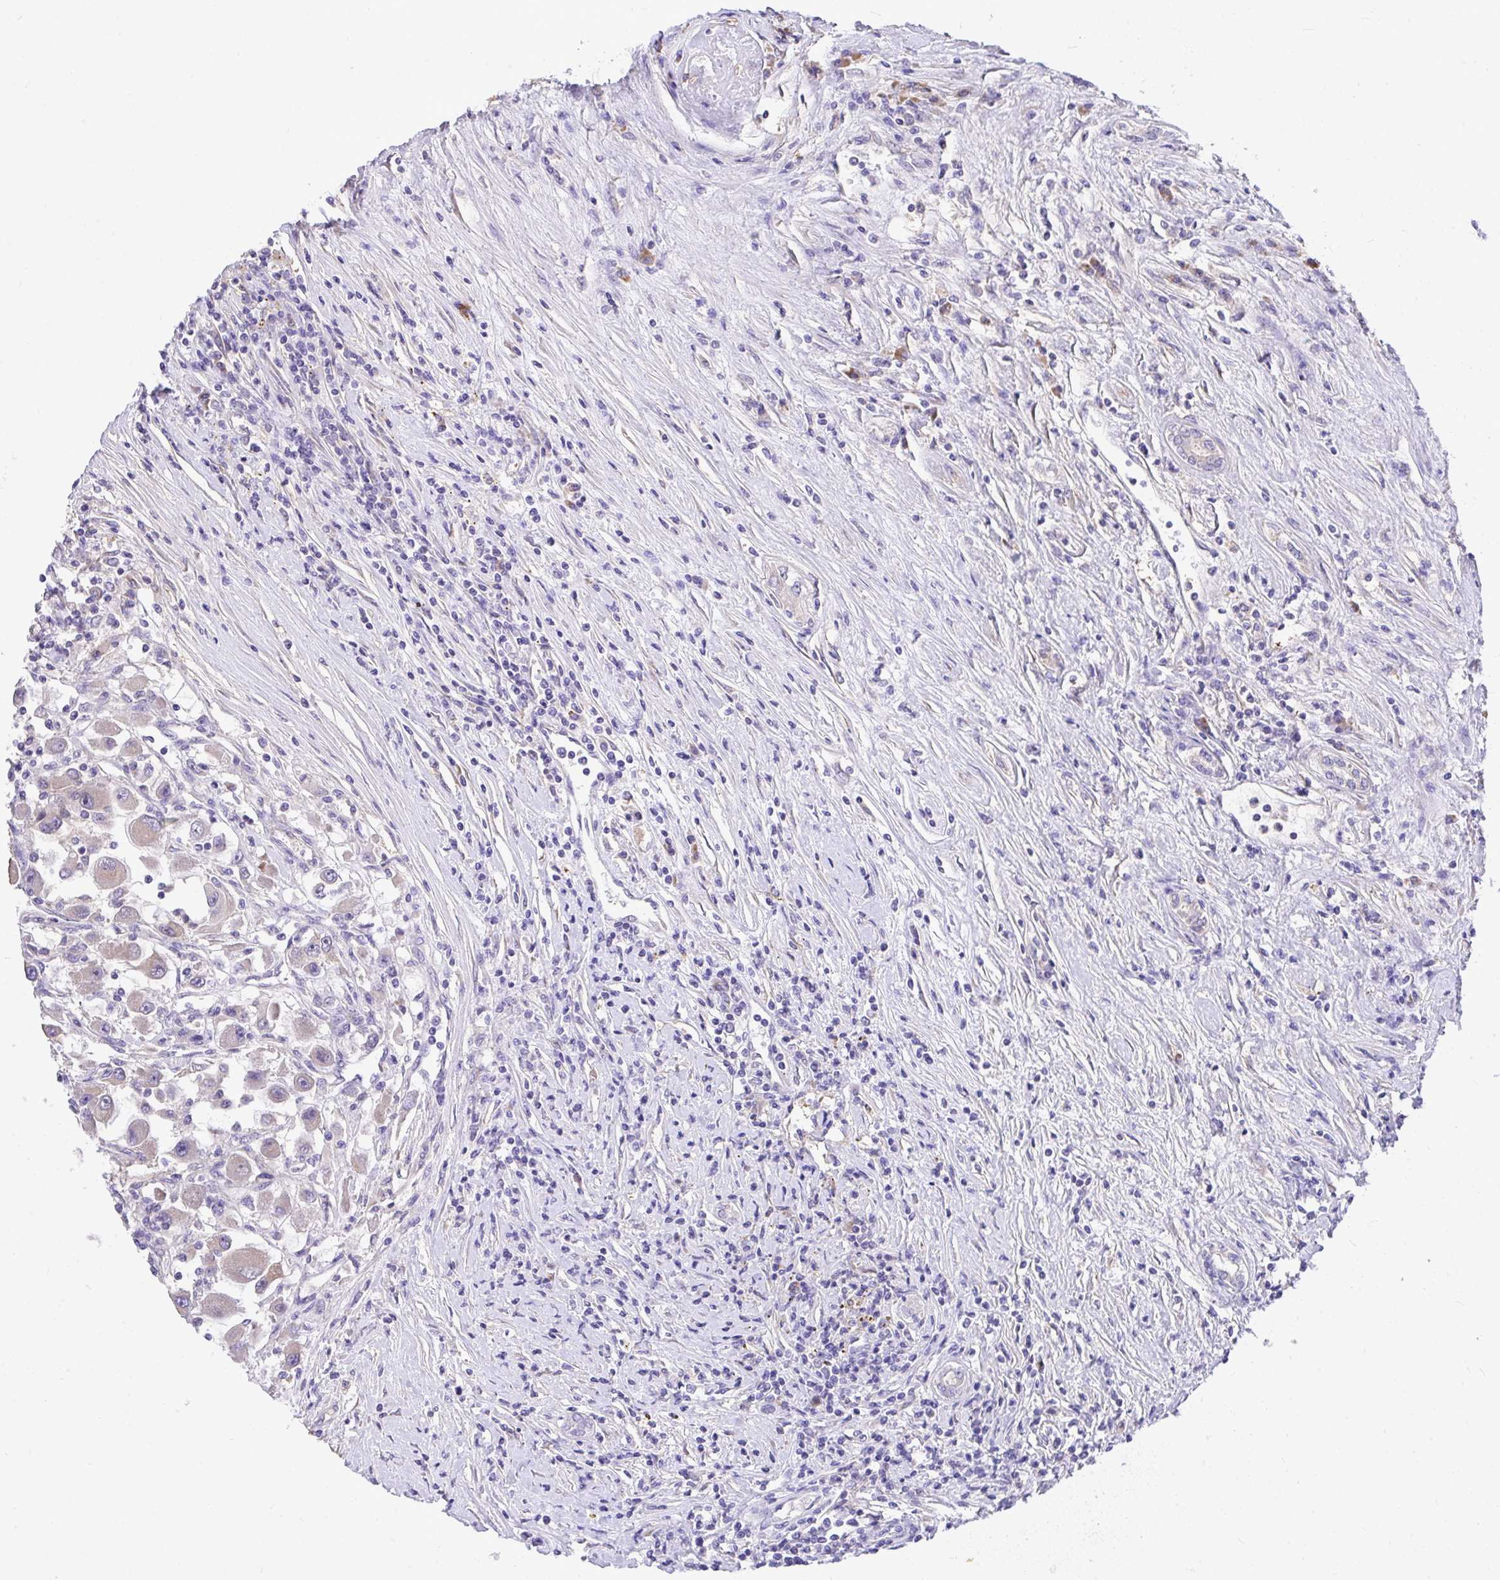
{"staining": {"intensity": "weak", "quantity": "<25%", "location": "cytoplasmic/membranous"}, "tissue": "renal cancer", "cell_type": "Tumor cells", "image_type": "cancer", "snomed": [{"axis": "morphology", "description": "Adenocarcinoma, NOS"}, {"axis": "topography", "description": "Kidney"}], "caption": "Immunohistochemistry (IHC) of renal cancer displays no positivity in tumor cells. (Brightfield microscopy of DAB (3,3'-diaminobenzidine) immunohistochemistry at high magnification).", "gene": "MPC2", "patient": {"sex": "female", "age": 67}}